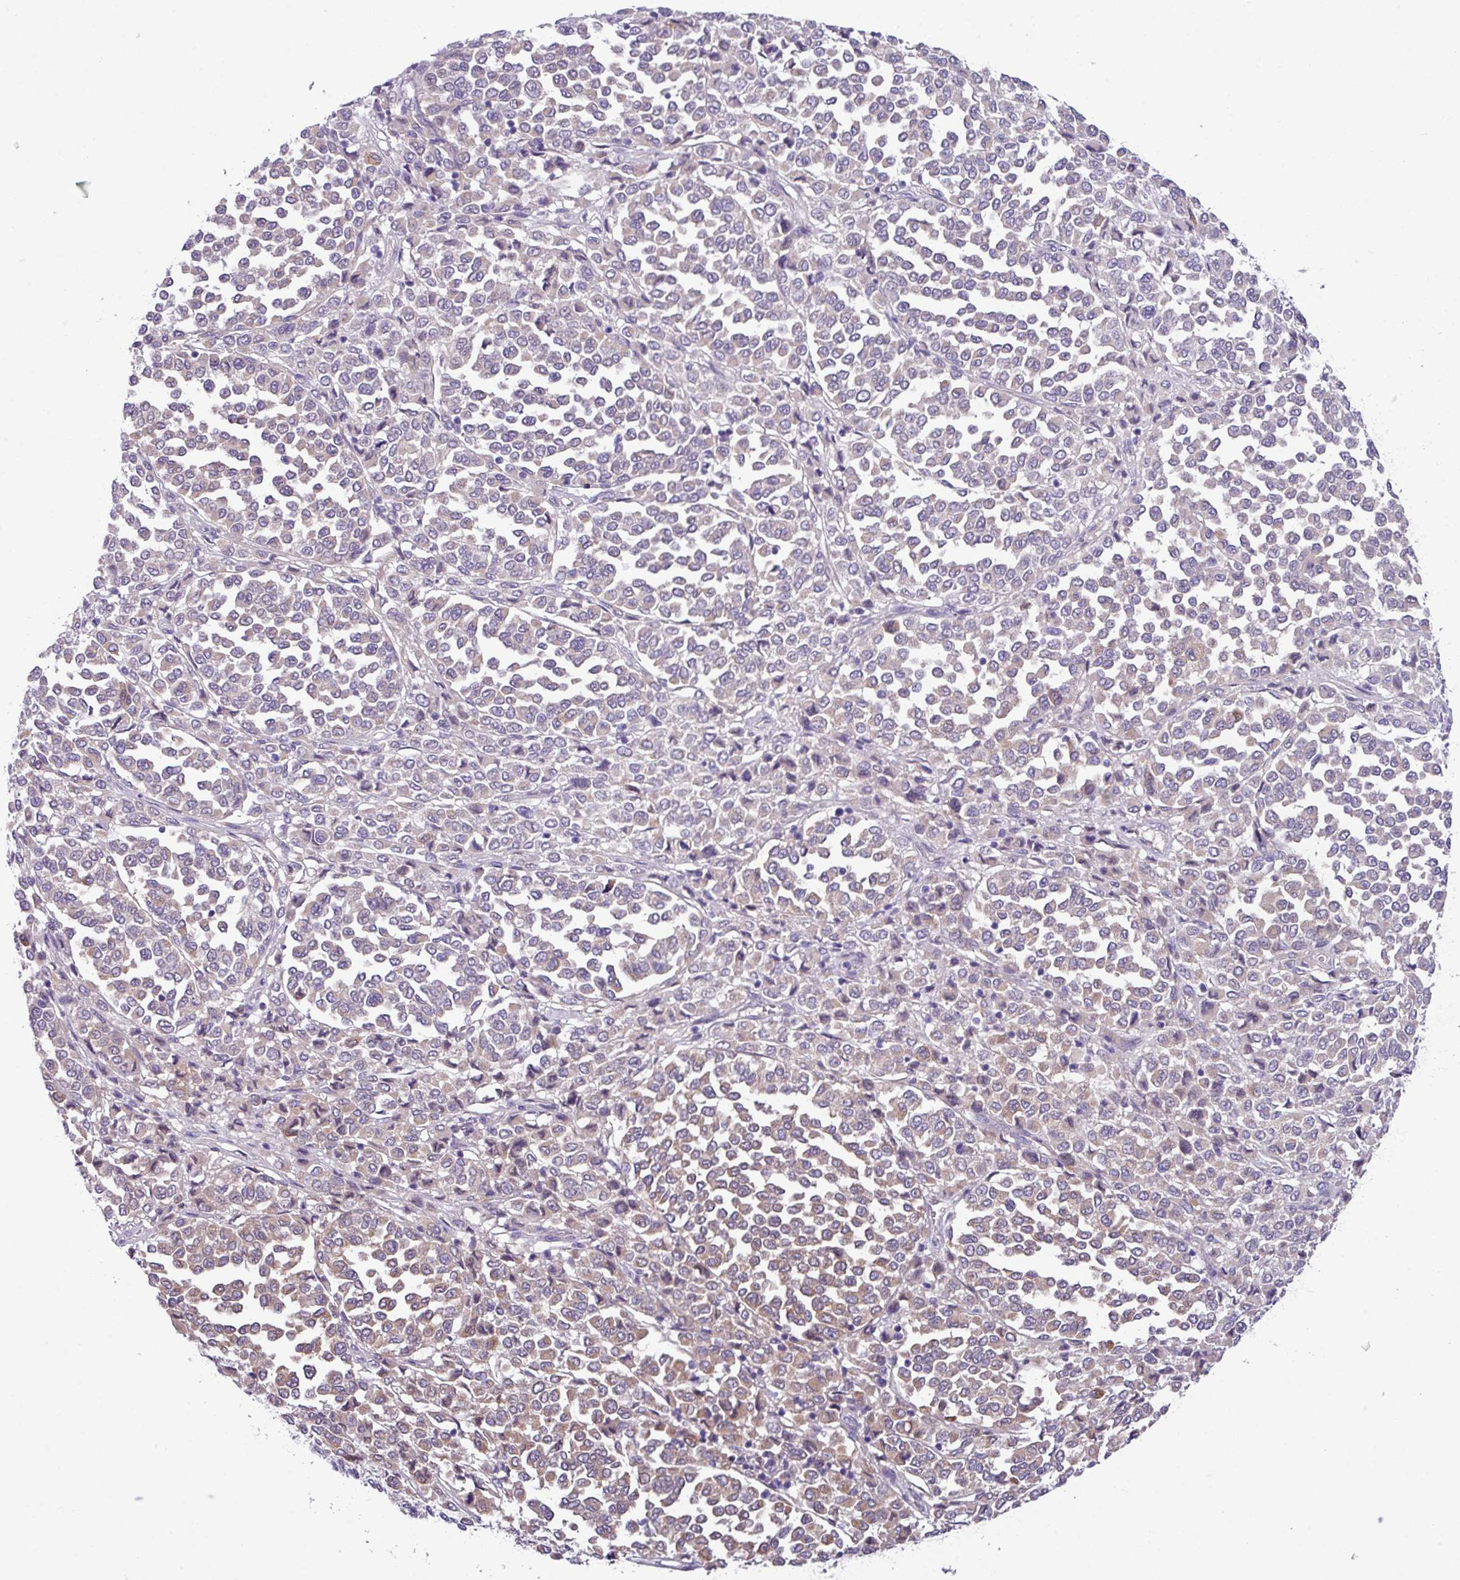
{"staining": {"intensity": "weak", "quantity": "25%-75%", "location": "cytoplasmic/membranous"}, "tissue": "melanoma", "cell_type": "Tumor cells", "image_type": "cancer", "snomed": [{"axis": "morphology", "description": "Malignant melanoma, Metastatic site"}, {"axis": "topography", "description": "Pancreas"}], "caption": "A brown stain labels weak cytoplasmic/membranous staining of a protein in human malignant melanoma (metastatic site) tumor cells.", "gene": "DNAL1", "patient": {"sex": "female", "age": 30}}